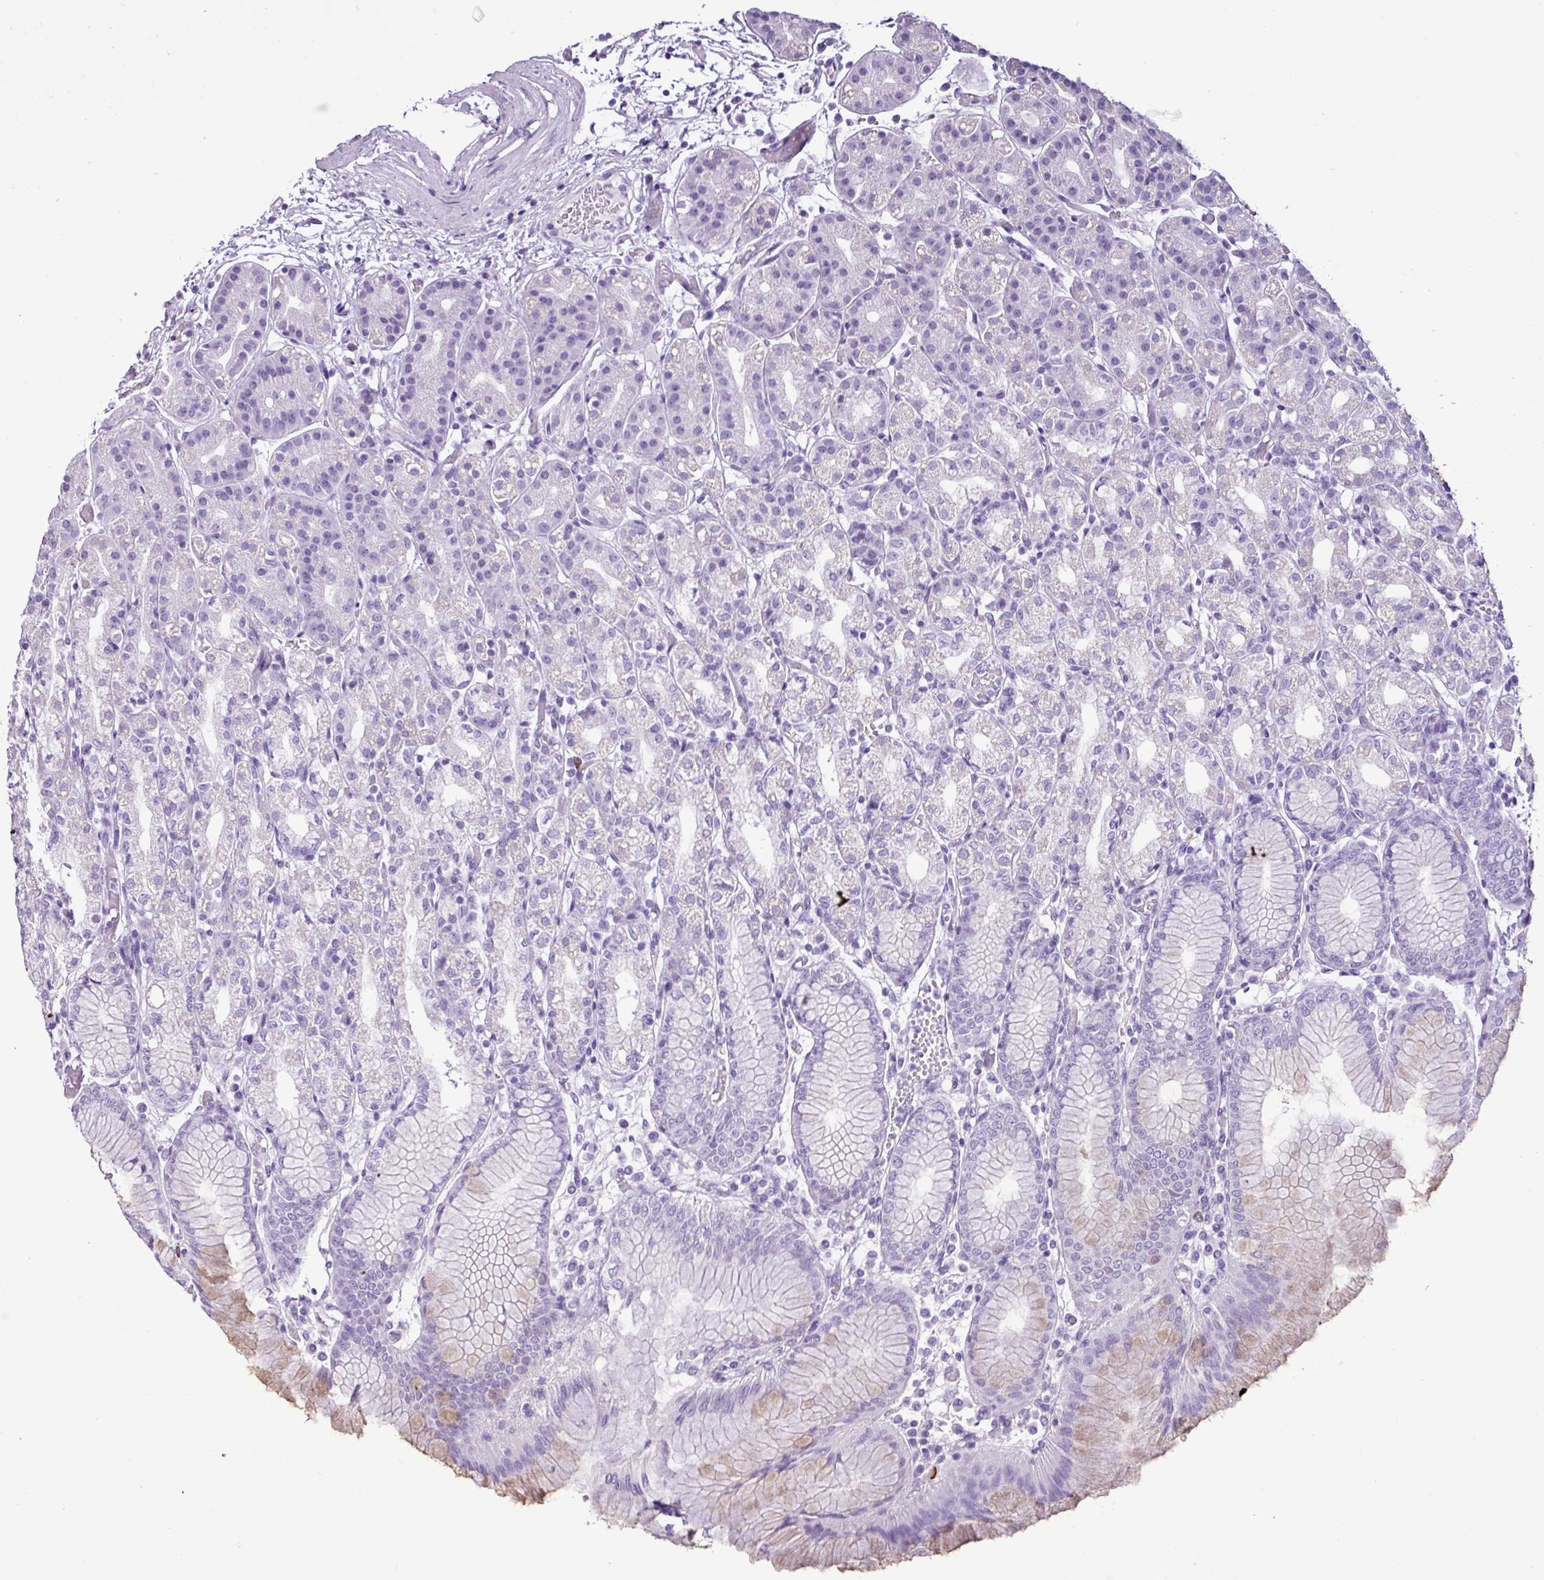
{"staining": {"intensity": "negative", "quantity": "none", "location": "none"}, "tissue": "stomach", "cell_type": "Glandular cells", "image_type": "normal", "snomed": [{"axis": "morphology", "description": "Normal tissue, NOS"}, {"axis": "topography", "description": "Stomach"}], "caption": "Immunohistochemistry photomicrograph of unremarkable stomach stained for a protein (brown), which demonstrates no staining in glandular cells.", "gene": "LILRB4", "patient": {"sex": "female", "age": 57}}